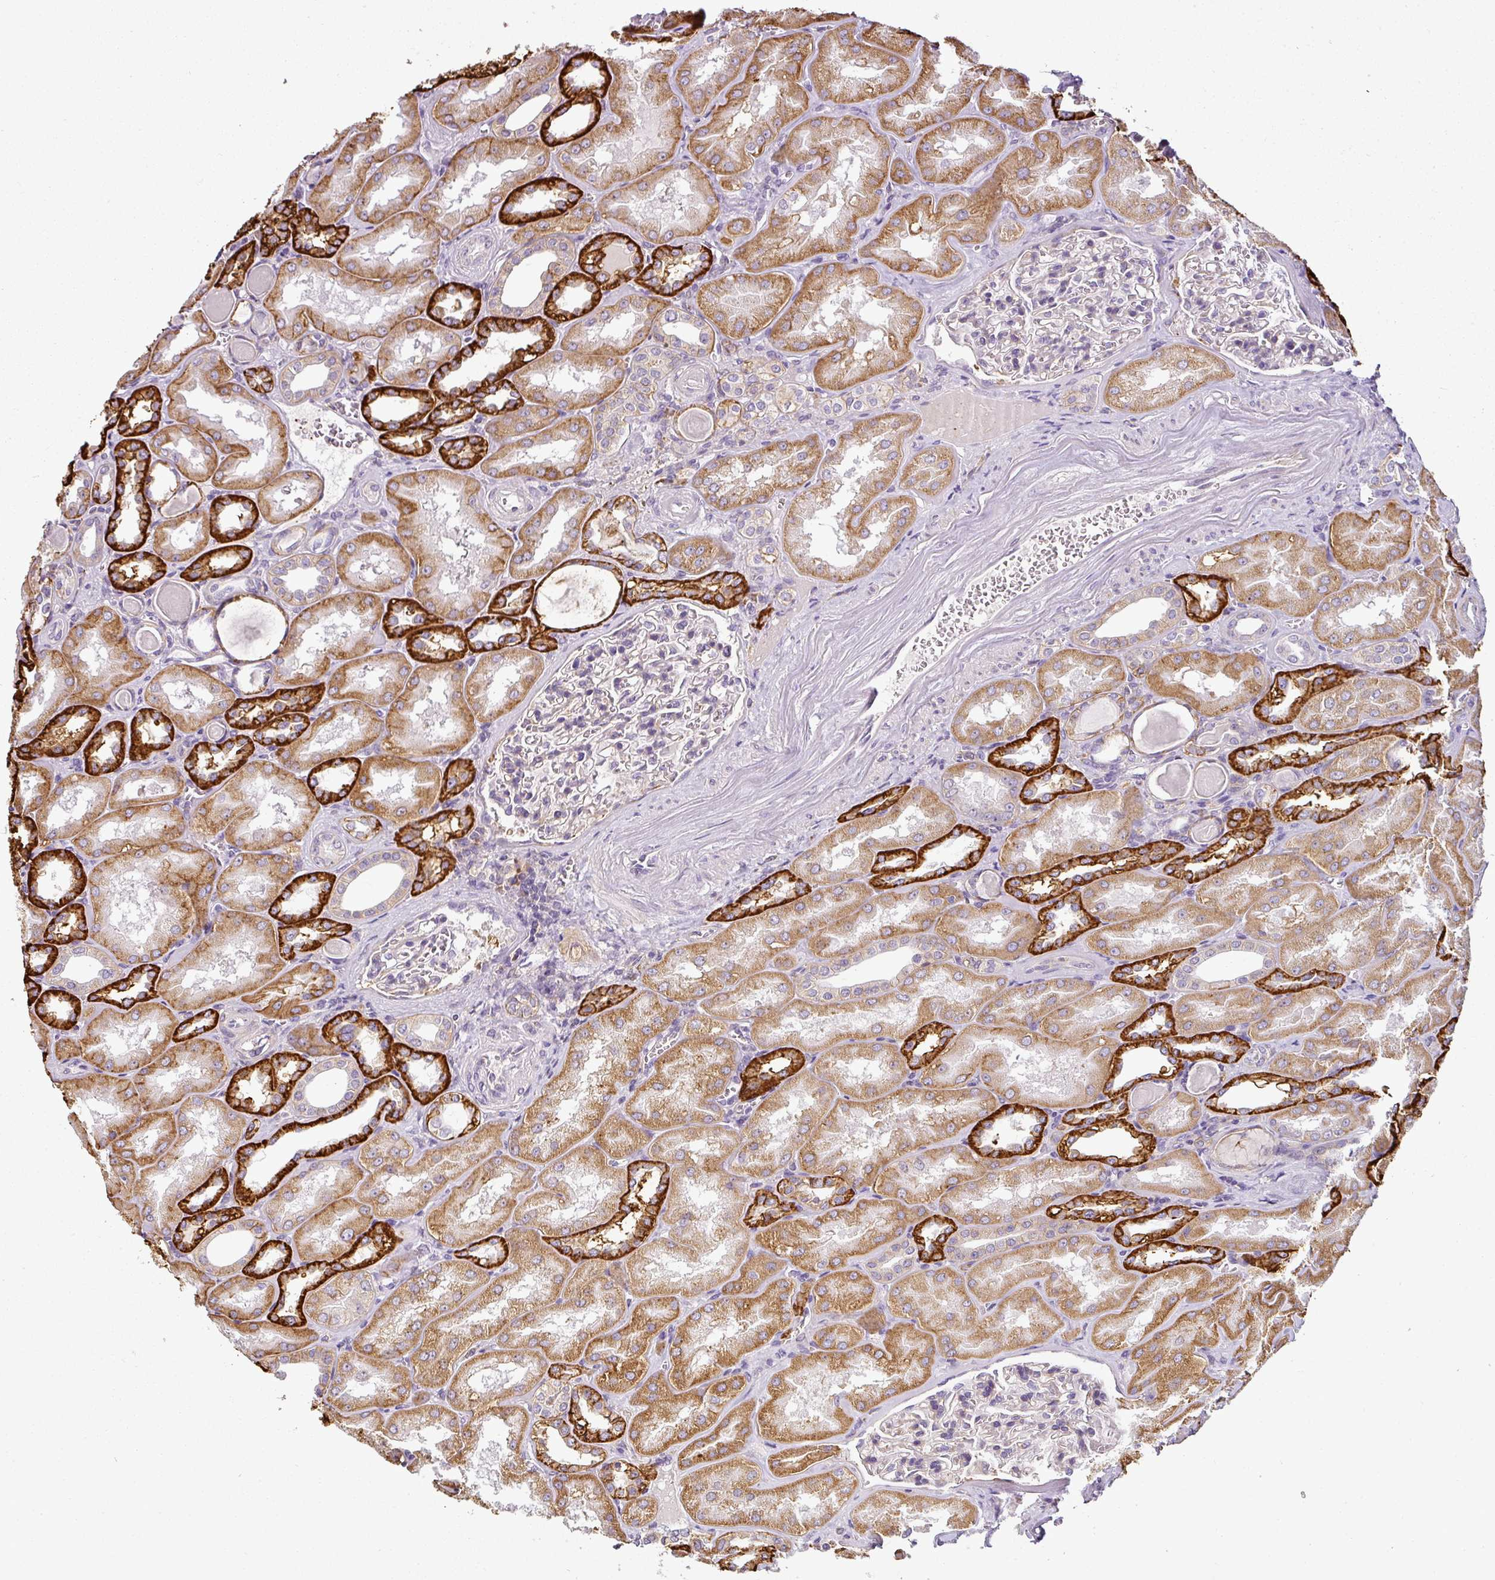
{"staining": {"intensity": "moderate", "quantity": "<25%", "location": "cytoplasmic/membranous"}, "tissue": "kidney", "cell_type": "Cells in glomeruli", "image_type": "normal", "snomed": [{"axis": "morphology", "description": "Normal tissue, NOS"}, {"axis": "topography", "description": "Kidney"}], "caption": "An image of human kidney stained for a protein reveals moderate cytoplasmic/membranous brown staining in cells in glomeruli.", "gene": "ANKRD18A", "patient": {"sex": "male", "age": 61}}